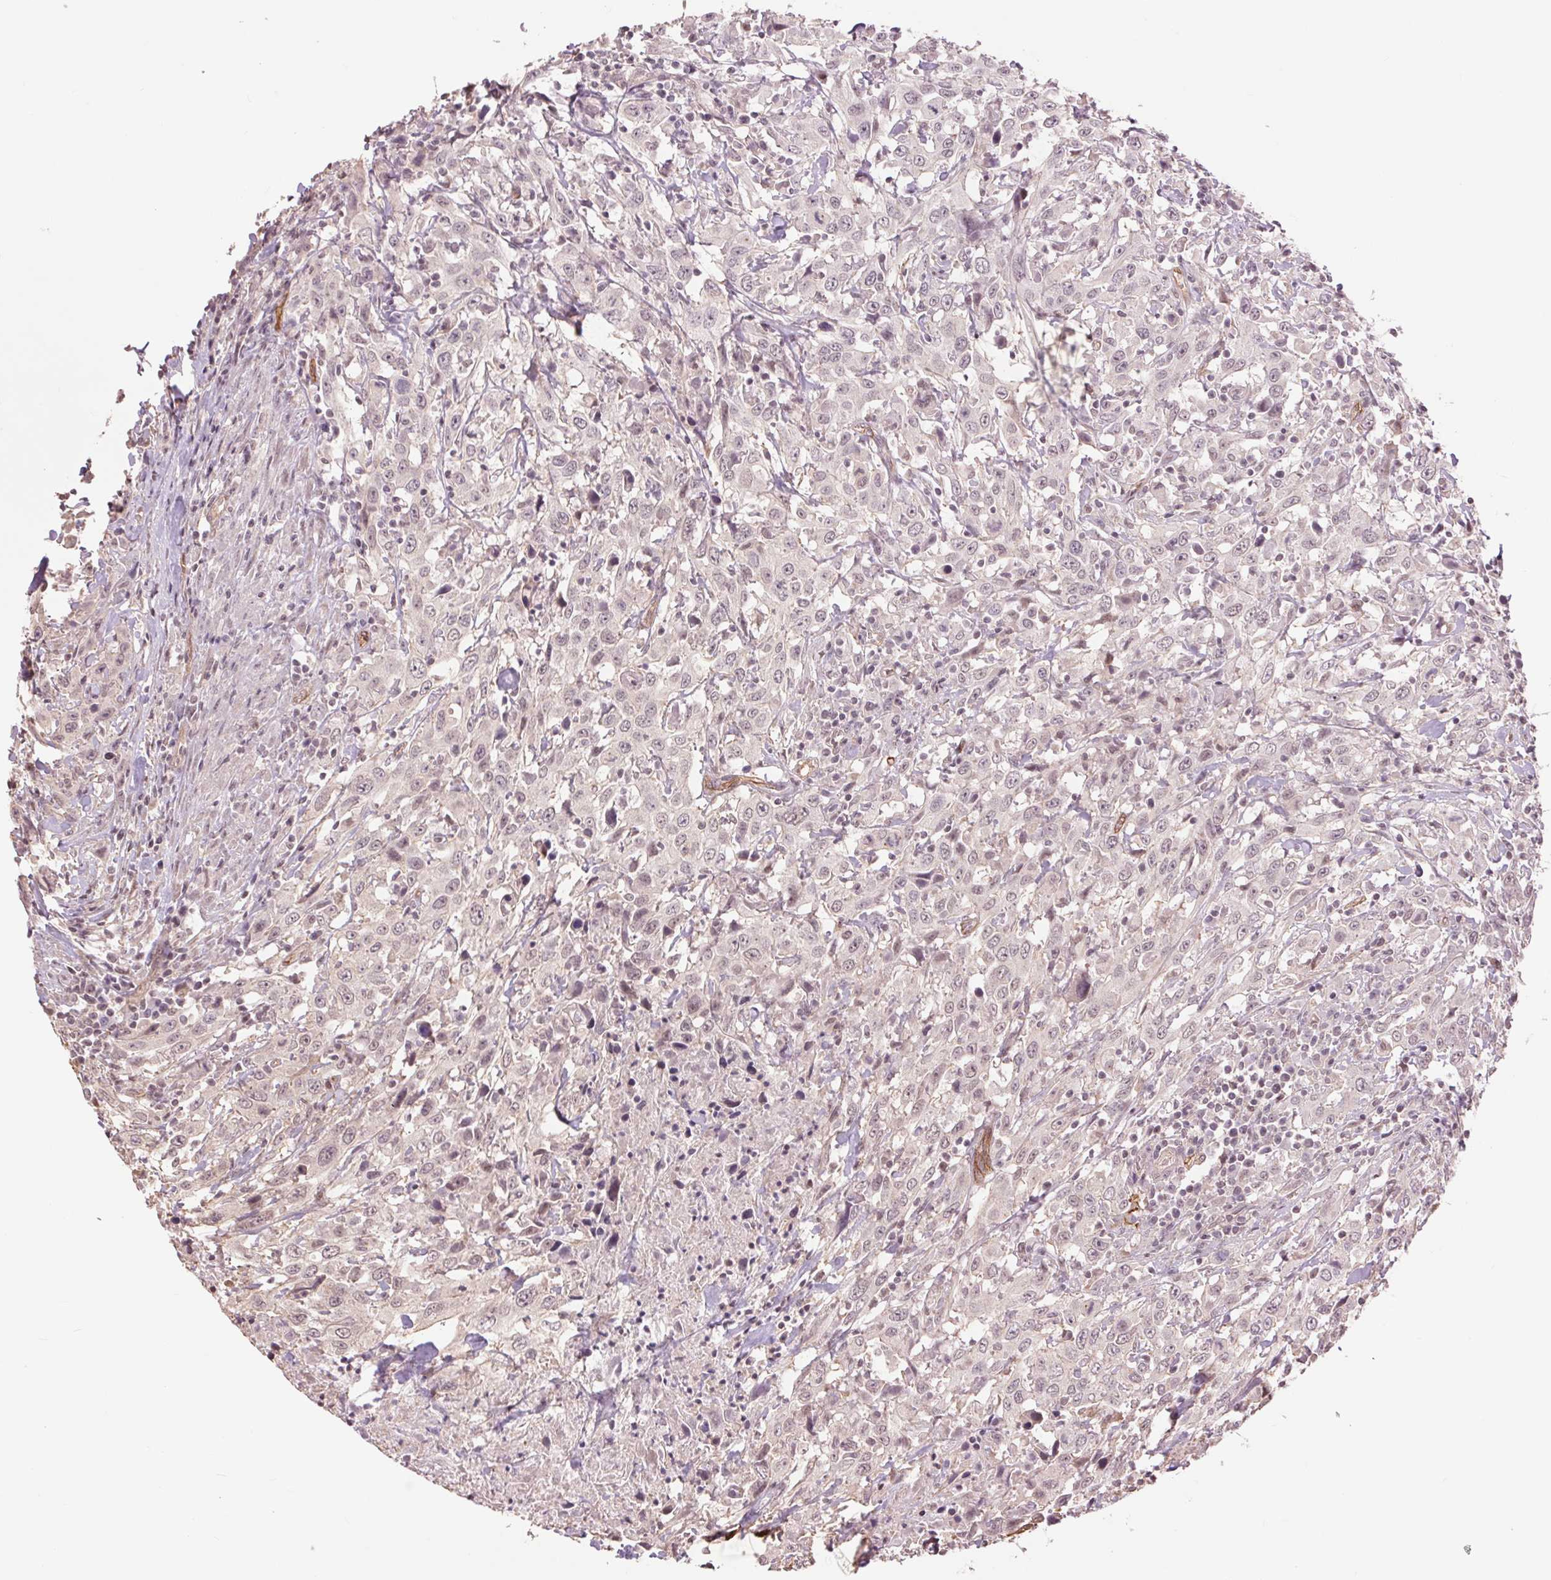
{"staining": {"intensity": "negative", "quantity": "none", "location": "none"}, "tissue": "urothelial cancer", "cell_type": "Tumor cells", "image_type": "cancer", "snomed": [{"axis": "morphology", "description": "Urothelial carcinoma, High grade"}, {"axis": "topography", "description": "Urinary bladder"}], "caption": "A histopathology image of urothelial carcinoma (high-grade) stained for a protein reveals no brown staining in tumor cells.", "gene": "PALM", "patient": {"sex": "male", "age": 61}}